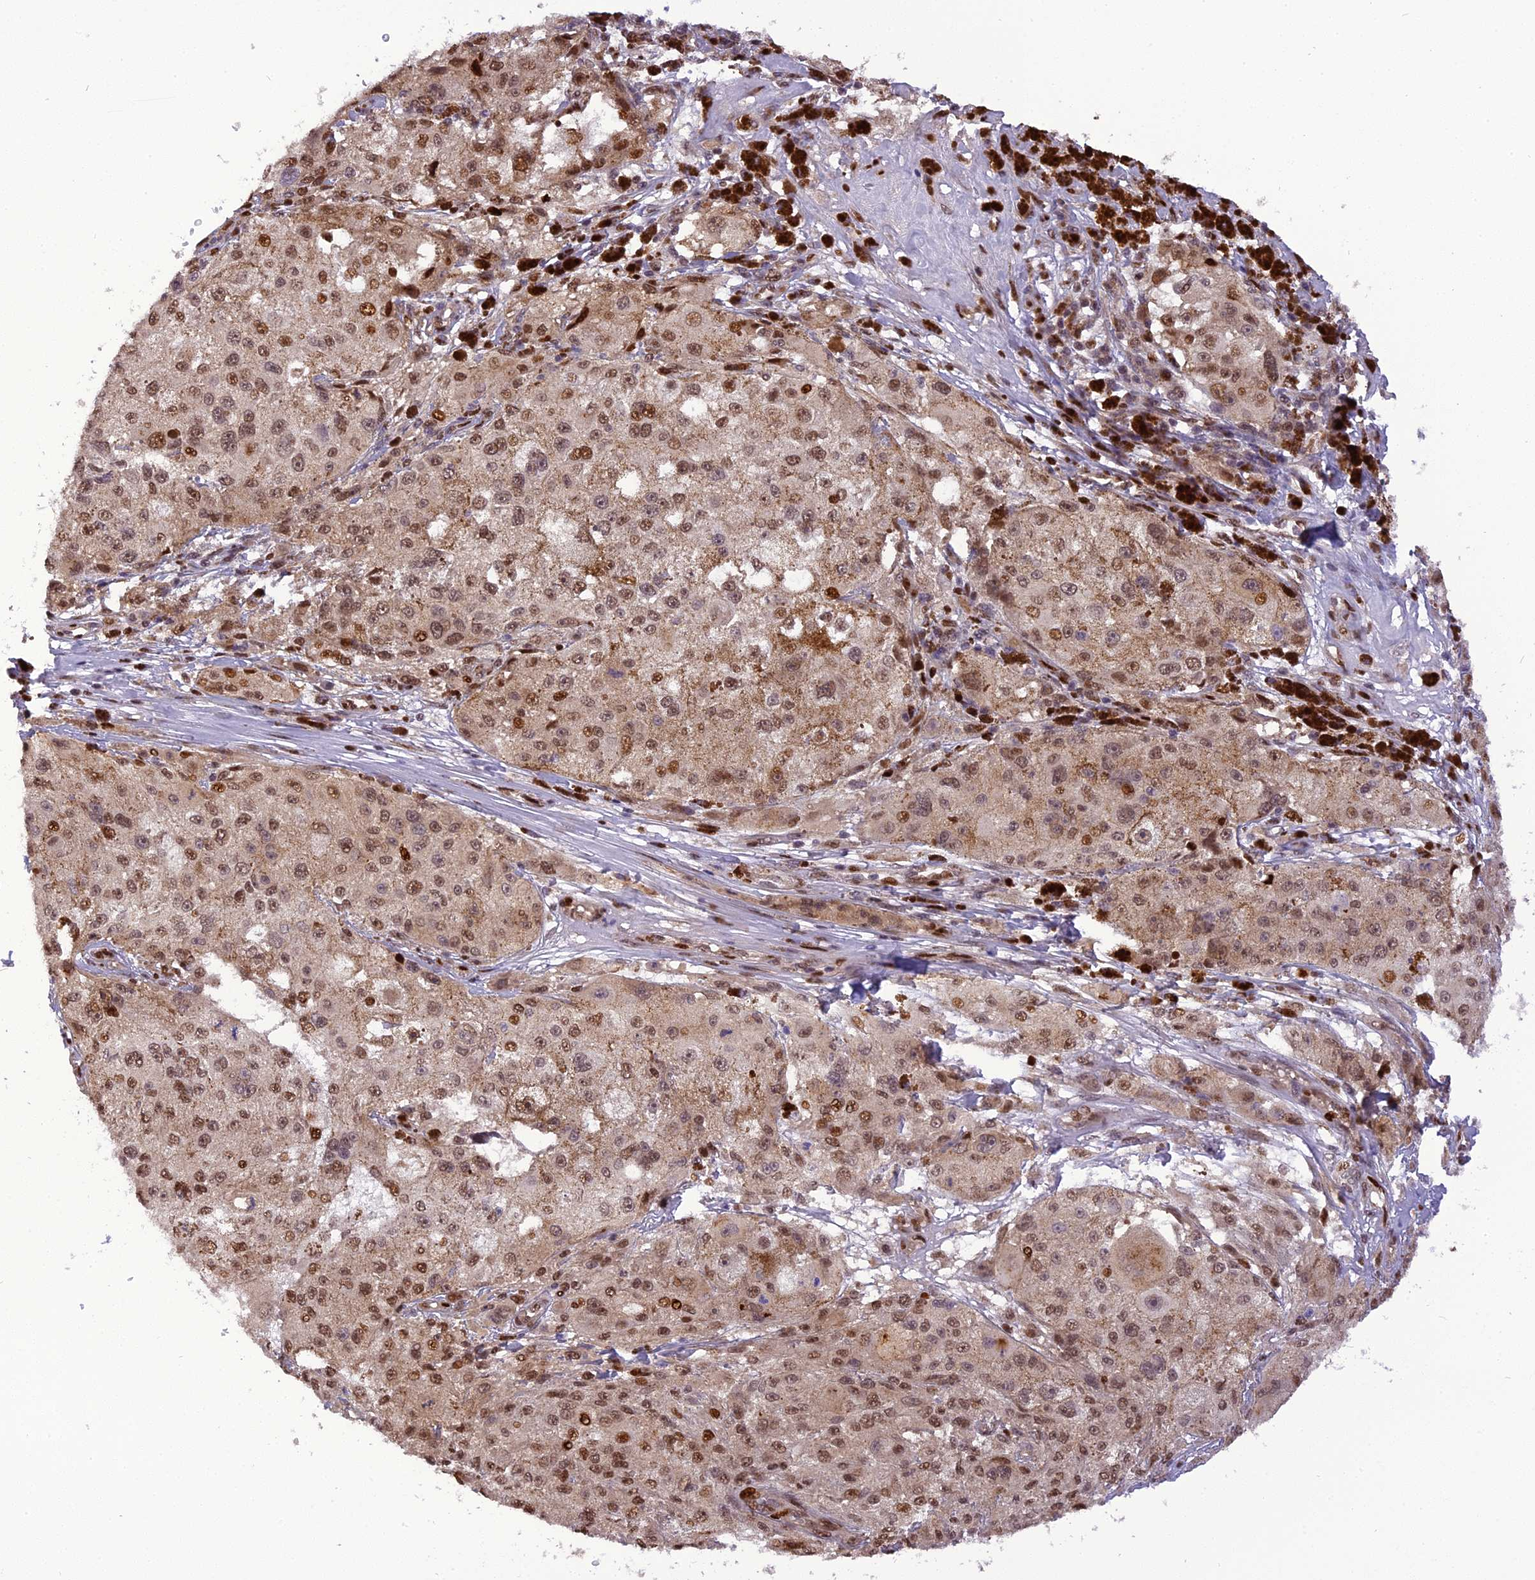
{"staining": {"intensity": "moderate", "quantity": ">75%", "location": "nuclear"}, "tissue": "melanoma", "cell_type": "Tumor cells", "image_type": "cancer", "snomed": [{"axis": "morphology", "description": "Necrosis, NOS"}, {"axis": "morphology", "description": "Malignant melanoma, NOS"}, {"axis": "topography", "description": "Skin"}], "caption": "Malignant melanoma stained with IHC shows moderate nuclear positivity in about >75% of tumor cells.", "gene": "MICALL1", "patient": {"sex": "female", "age": 87}}